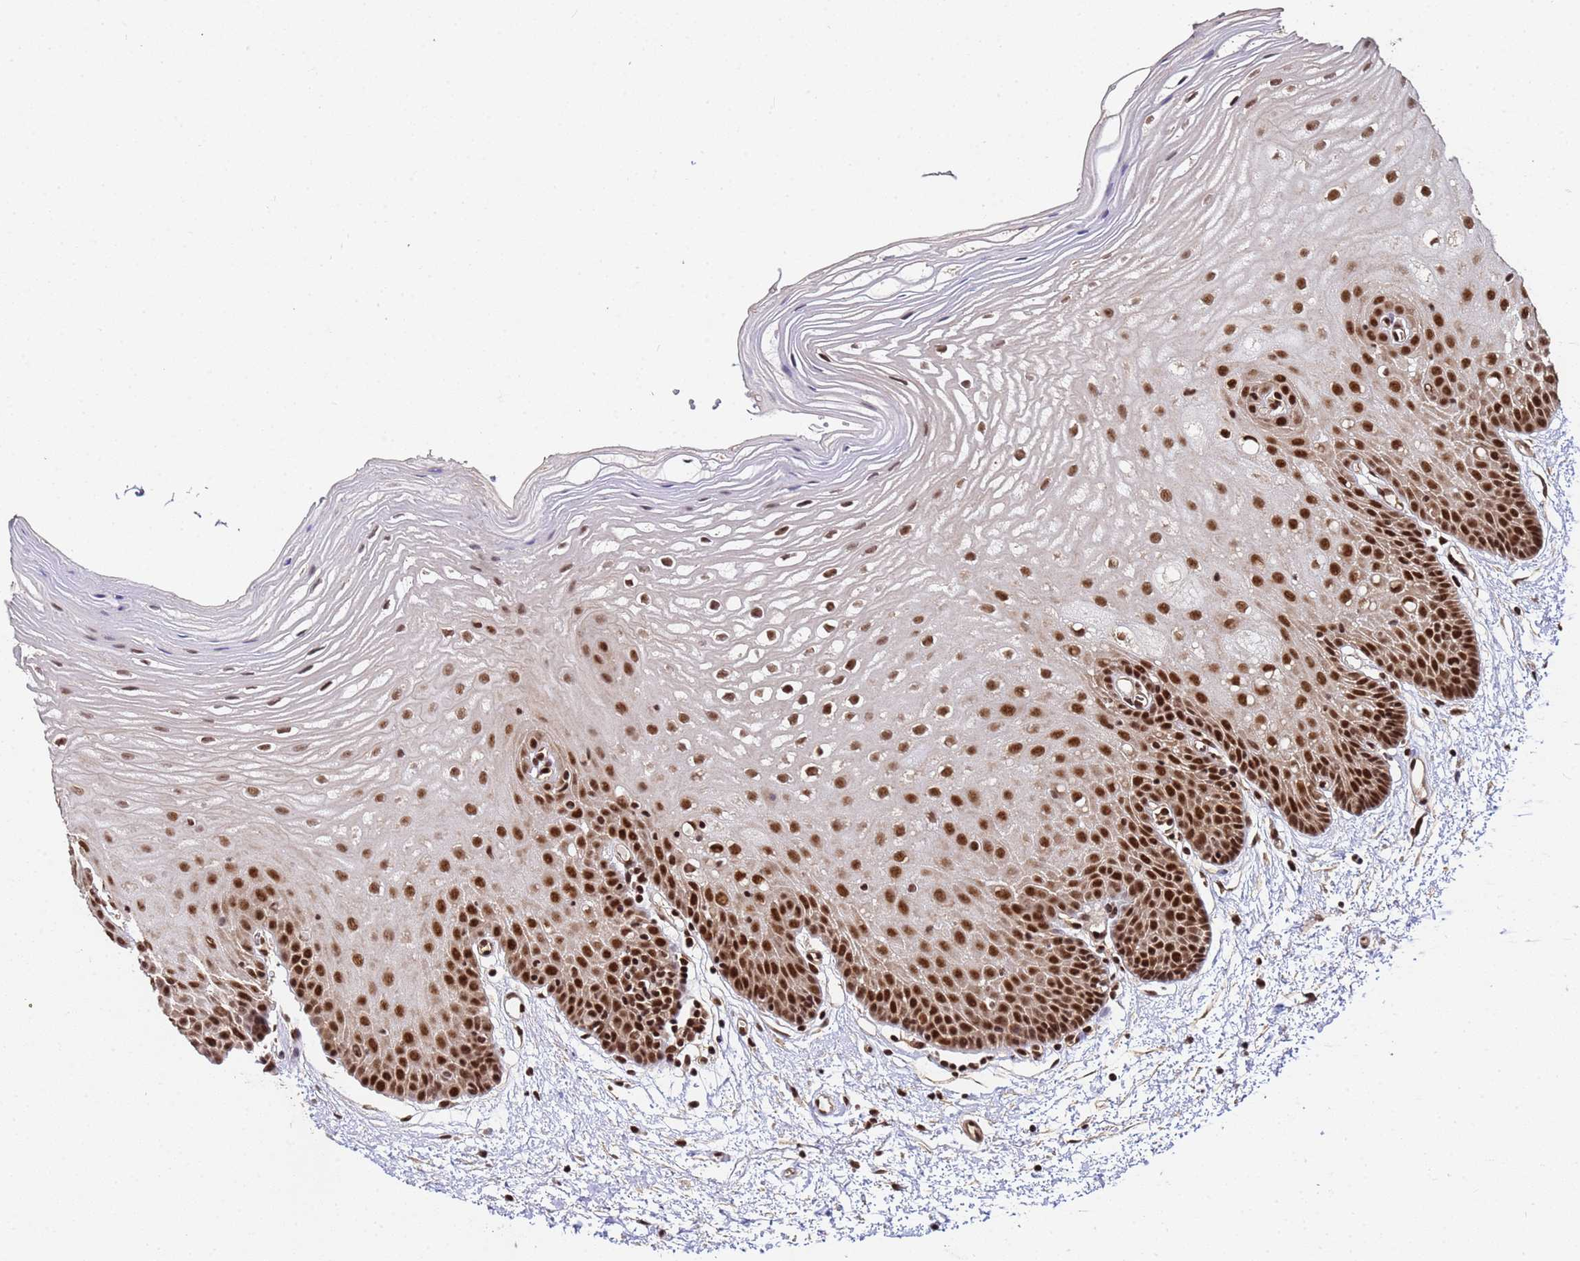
{"staining": {"intensity": "strong", "quantity": ">75%", "location": "nuclear"}, "tissue": "oral mucosa", "cell_type": "Squamous epithelial cells", "image_type": "normal", "snomed": [{"axis": "morphology", "description": "Normal tissue, NOS"}, {"axis": "topography", "description": "Oral tissue"}, {"axis": "topography", "description": "Tounge, NOS"}], "caption": "Protein expression by IHC shows strong nuclear expression in about >75% of squamous epithelial cells in normal oral mucosa.", "gene": "SYF2", "patient": {"sex": "female", "age": 73}}